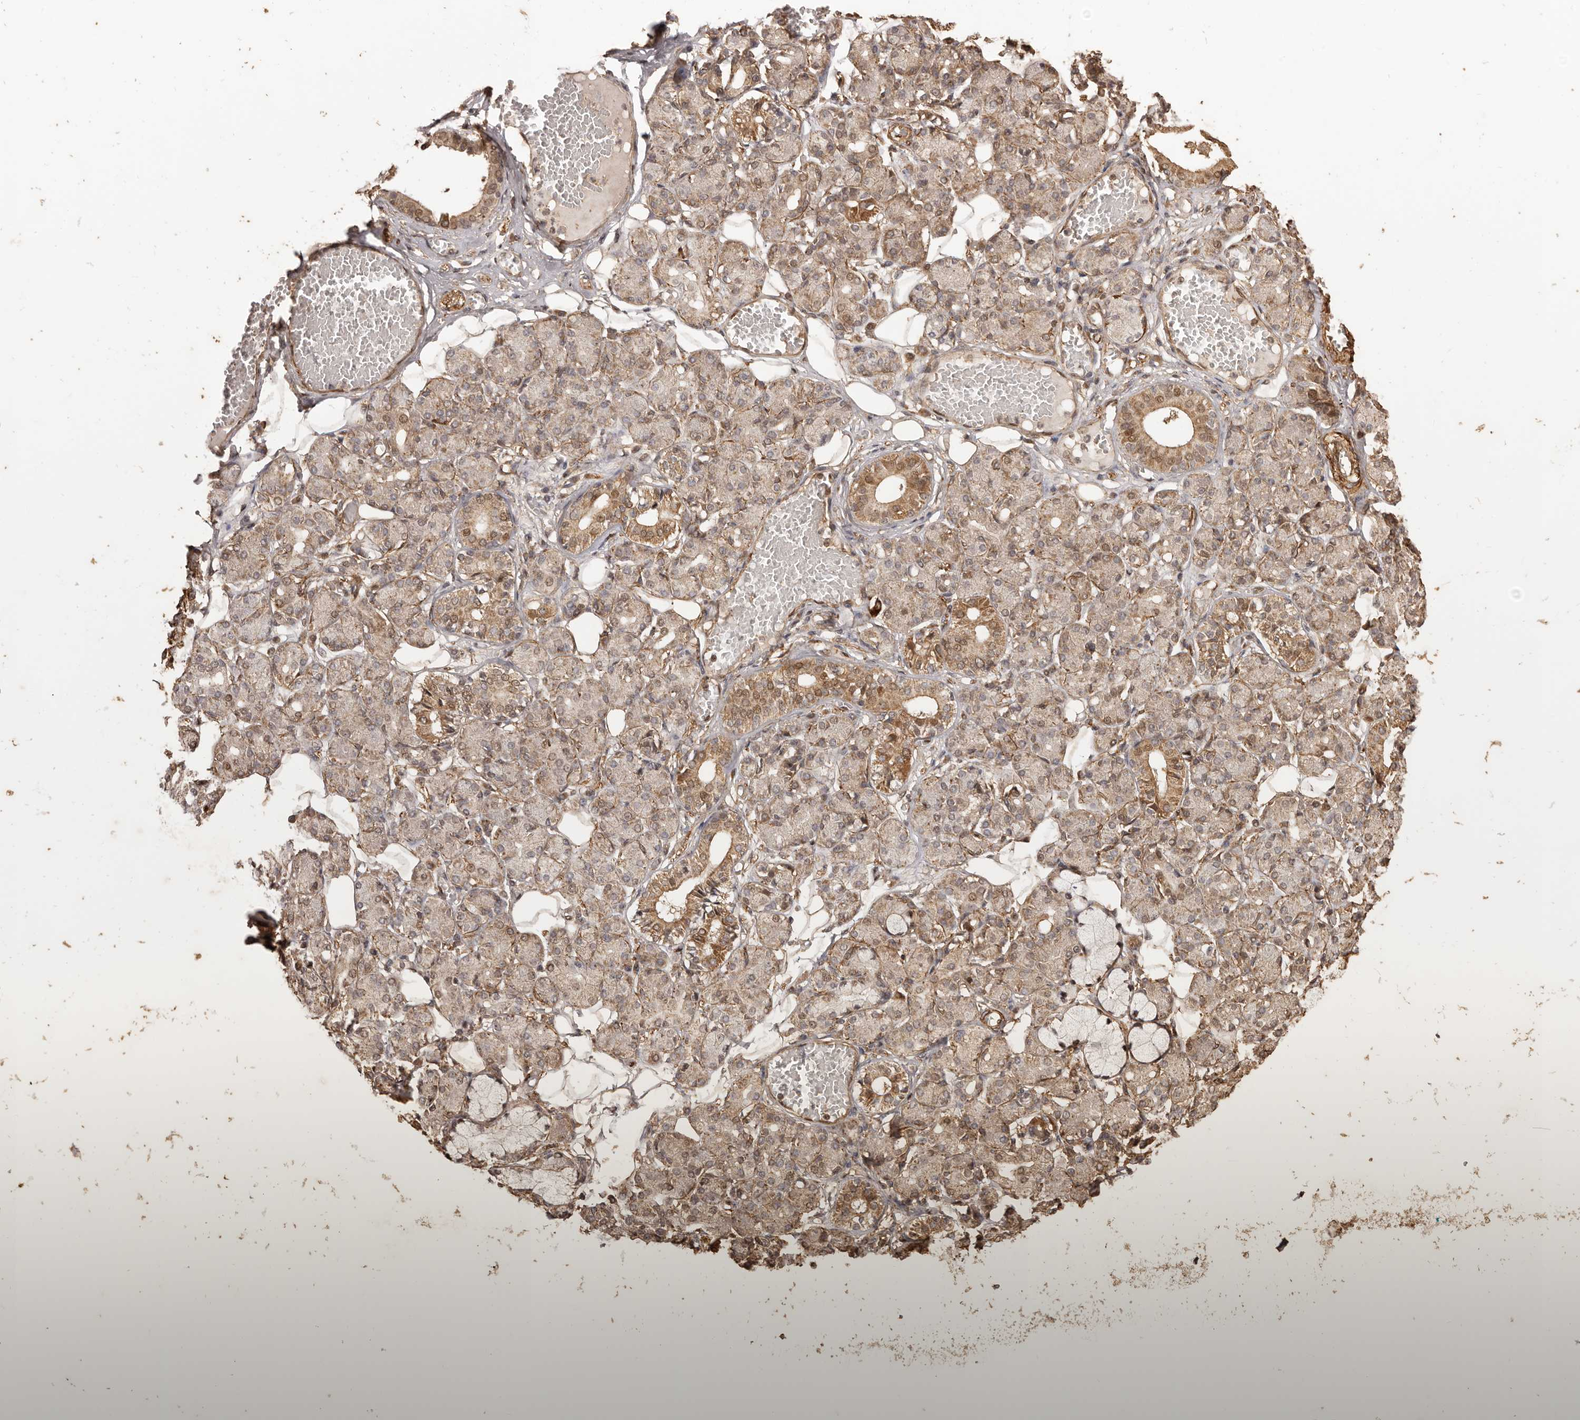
{"staining": {"intensity": "moderate", "quantity": ">75%", "location": "cytoplasmic/membranous,nuclear"}, "tissue": "salivary gland", "cell_type": "Glandular cells", "image_type": "normal", "snomed": [{"axis": "morphology", "description": "Normal tissue, NOS"}, {"axis": "topography", "description": "Salivary gland"}], "caption": "Salivary gland stained for a protein (brown) shows moderate cytoplasmic/membranous,nuclear positive positivity in approximately >75% of glandular cells.", "gene": "UBR2", "patient": {"sex": "male", "age": 63}}